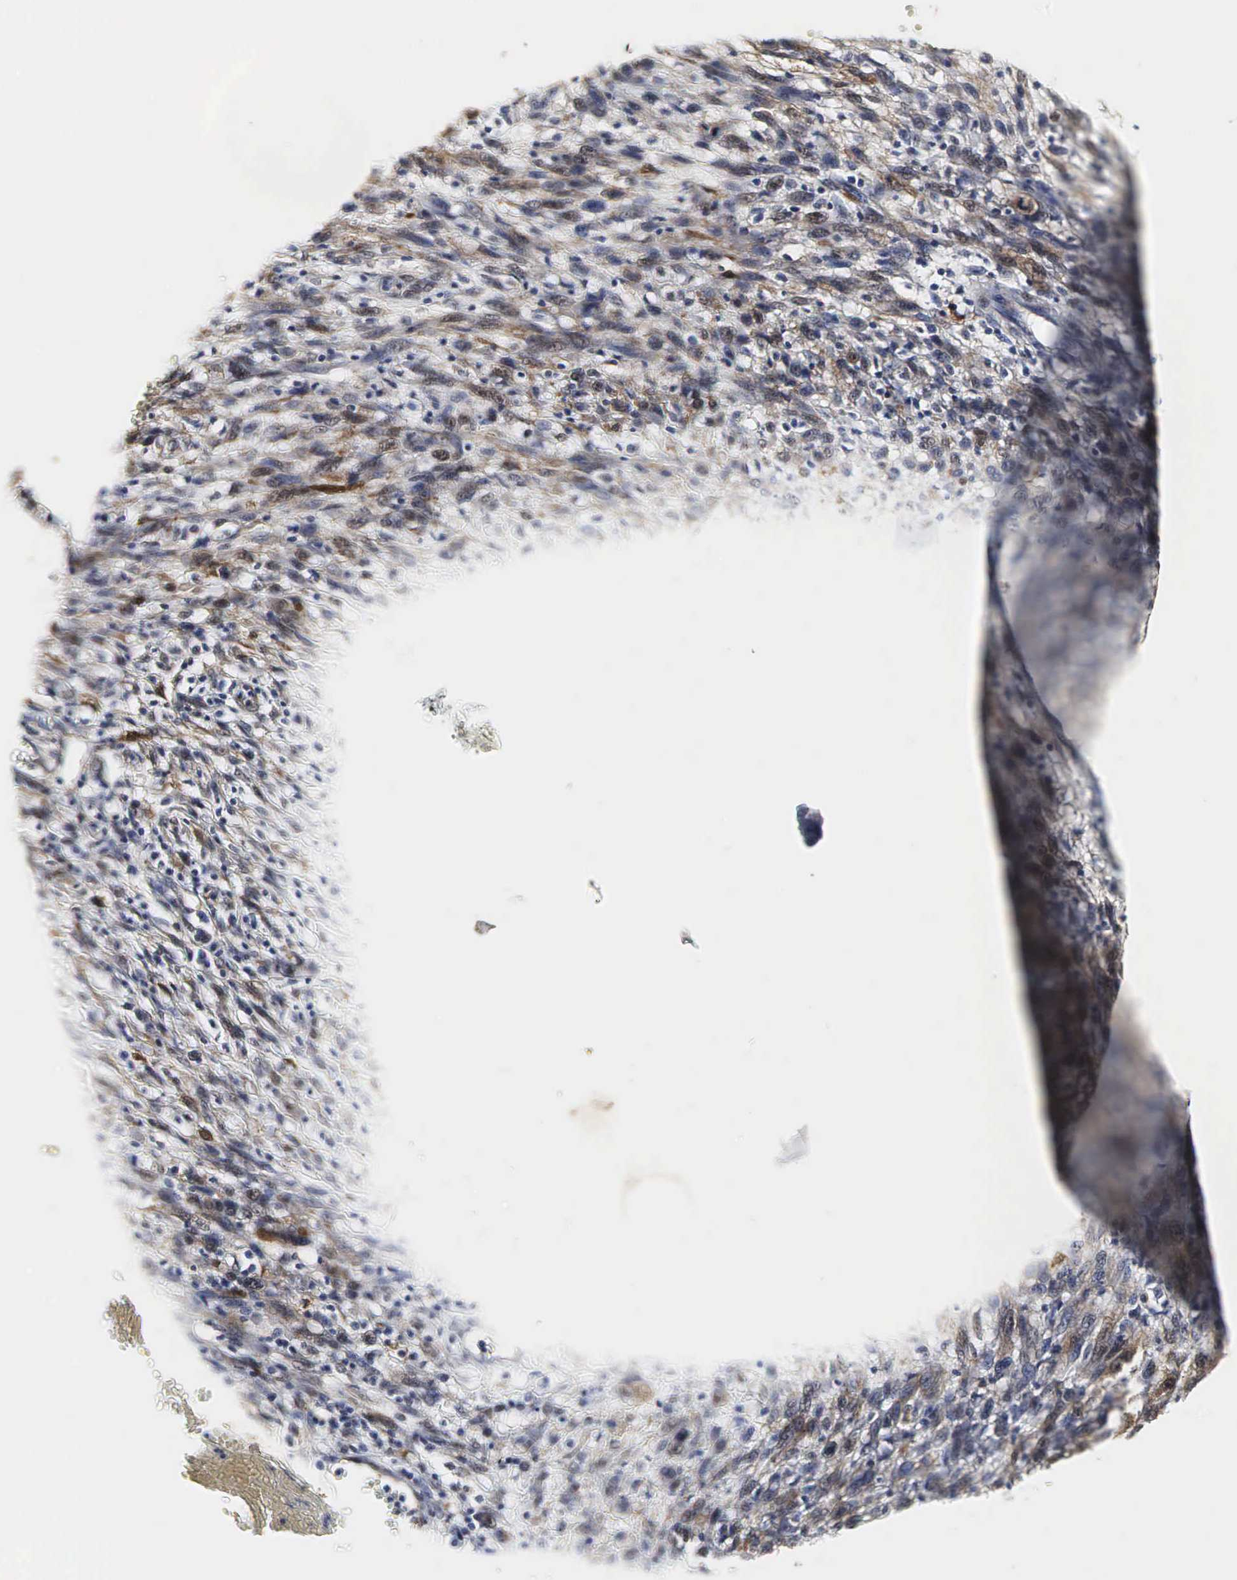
{"staining": {"intensity": "weak", "quantity": "<25%", "location": "cytoplasmic/membranous,nuclear"}, "tissue": "melanoma", "cell_type": "Tumor cells", "image_type": "cancer", "snomed": [{"axis": "morphology", "description": "Malignant melanoma, NOS"}, {"axis": "topography", "description": "Skin"}], "caption": "Photomicrograph shows no significant protein positivity in tumor cells of melanoma.", "gene": "SPIN1", "patient": {"sex": "male", "age": 51}}